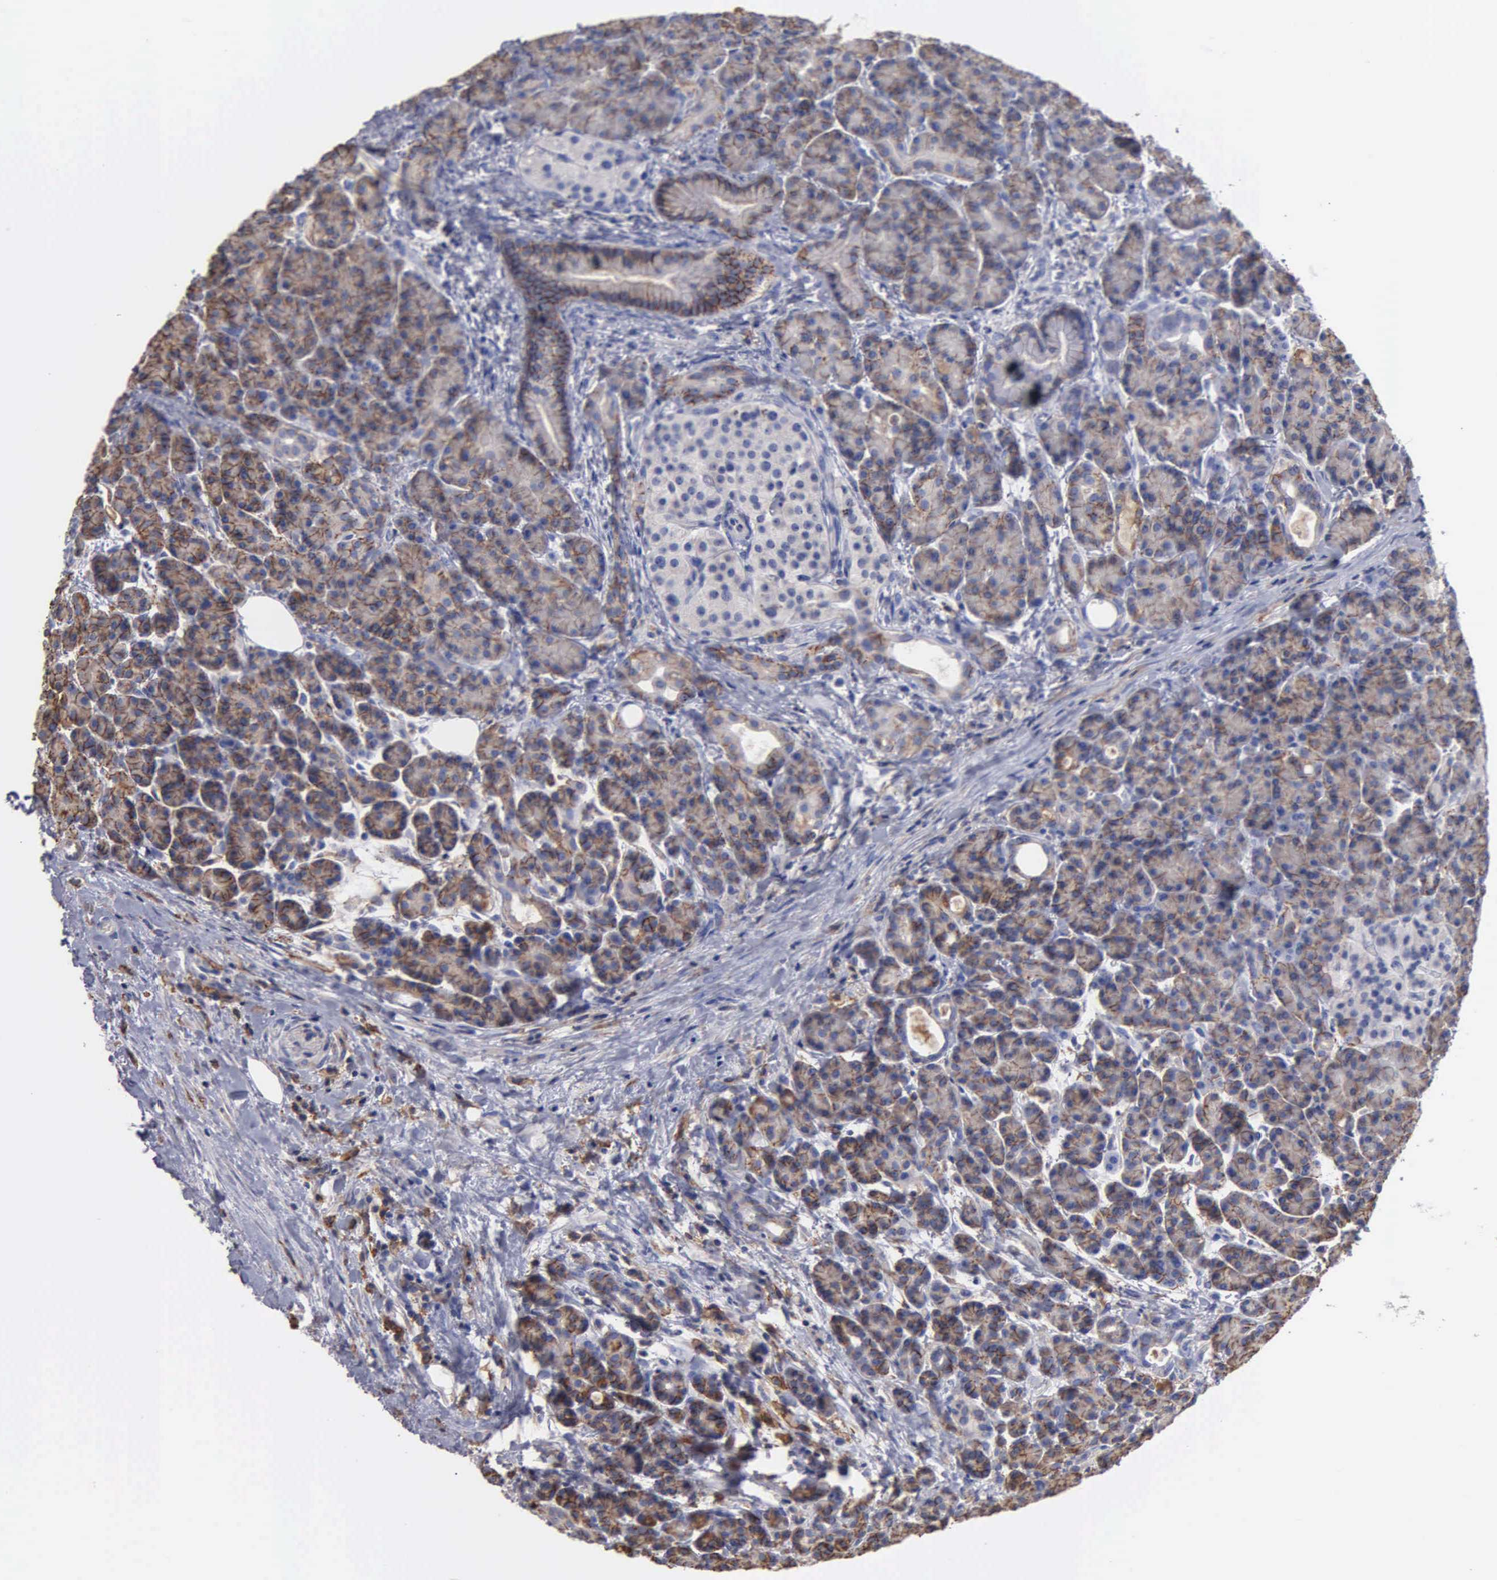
{"staining": {"intensity": "moderate", "quantity": ">75%", "location": "cytoplasmic/membranous"}, "tissue": "pancreas", "cell_type": "Exocrine glandular cells", "image_type": "normal", "snomed": [{"axis": "morphology", "description": "Normal tissue, NOS"}, {"axis": "topography", "description": "Pancreas"}], "caption": "Pancreas stained for a protein (brown) exhibits moderate cytoplasmic/membranous positive positivity in approximately >75% of exocrine glandular cells.", "gene": "PTGS2", "patient": {"sex": "female", "age": 77}}